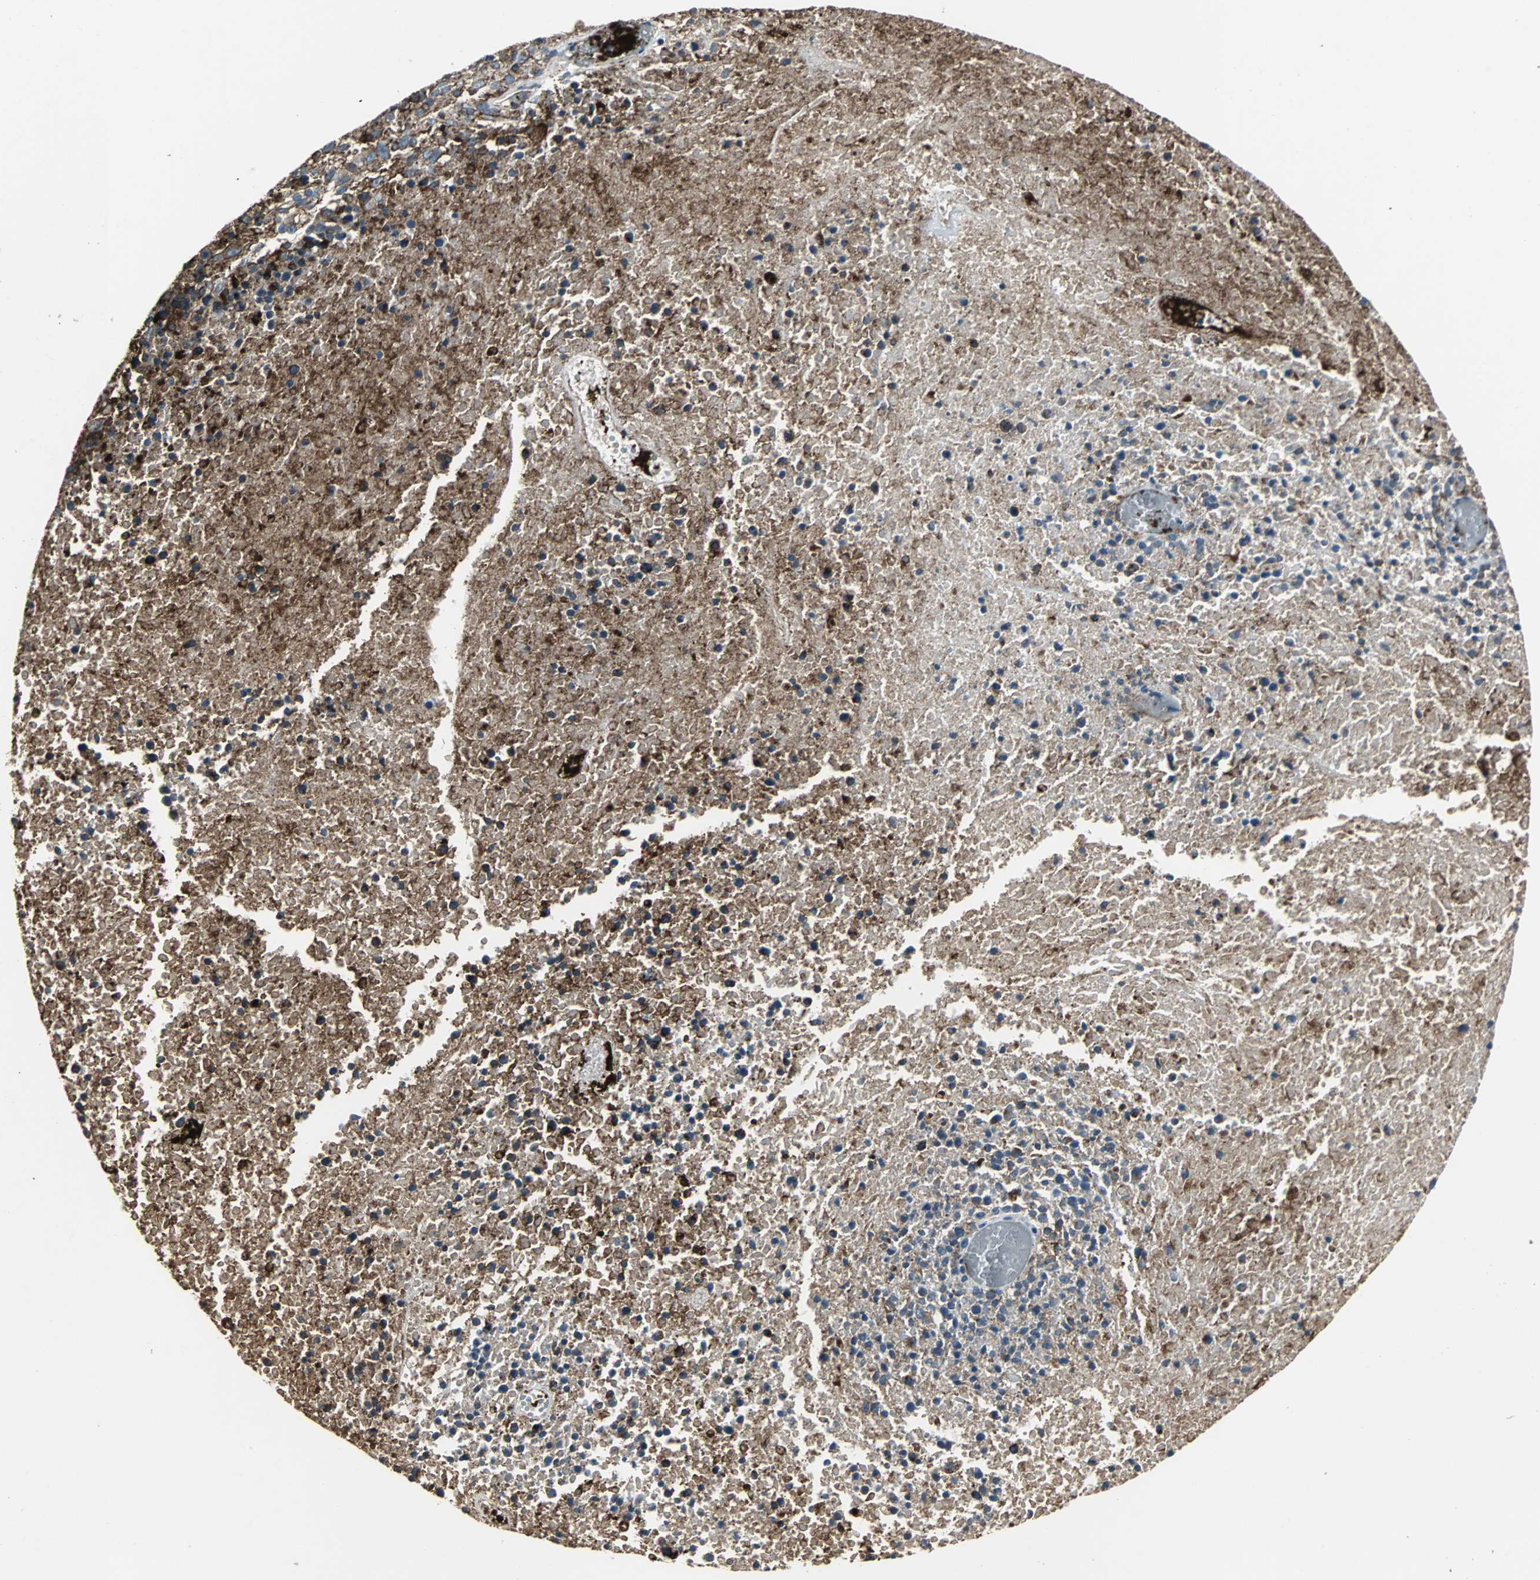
{"staining": {"intensity": "moderate", "quantity": "25%-75%", "location": "cytoplasmic/membranous"}, "tissue": "melanoma", "cell_type": "Tumor cells", "image_type": "cancer", "snomed": [{"axis": "morphology", "description": "Malignant melanoma, Metastatic site"}, {"axis": "topography", "description": "Cerebral cortex"}], "caption": "Protein staining shows moderate cytoplasmic/membranous expression in about 25%-75% of tumor cells in melanoma.", "gene": "F11R", "patient": {"sex": "female", "age": 52}}